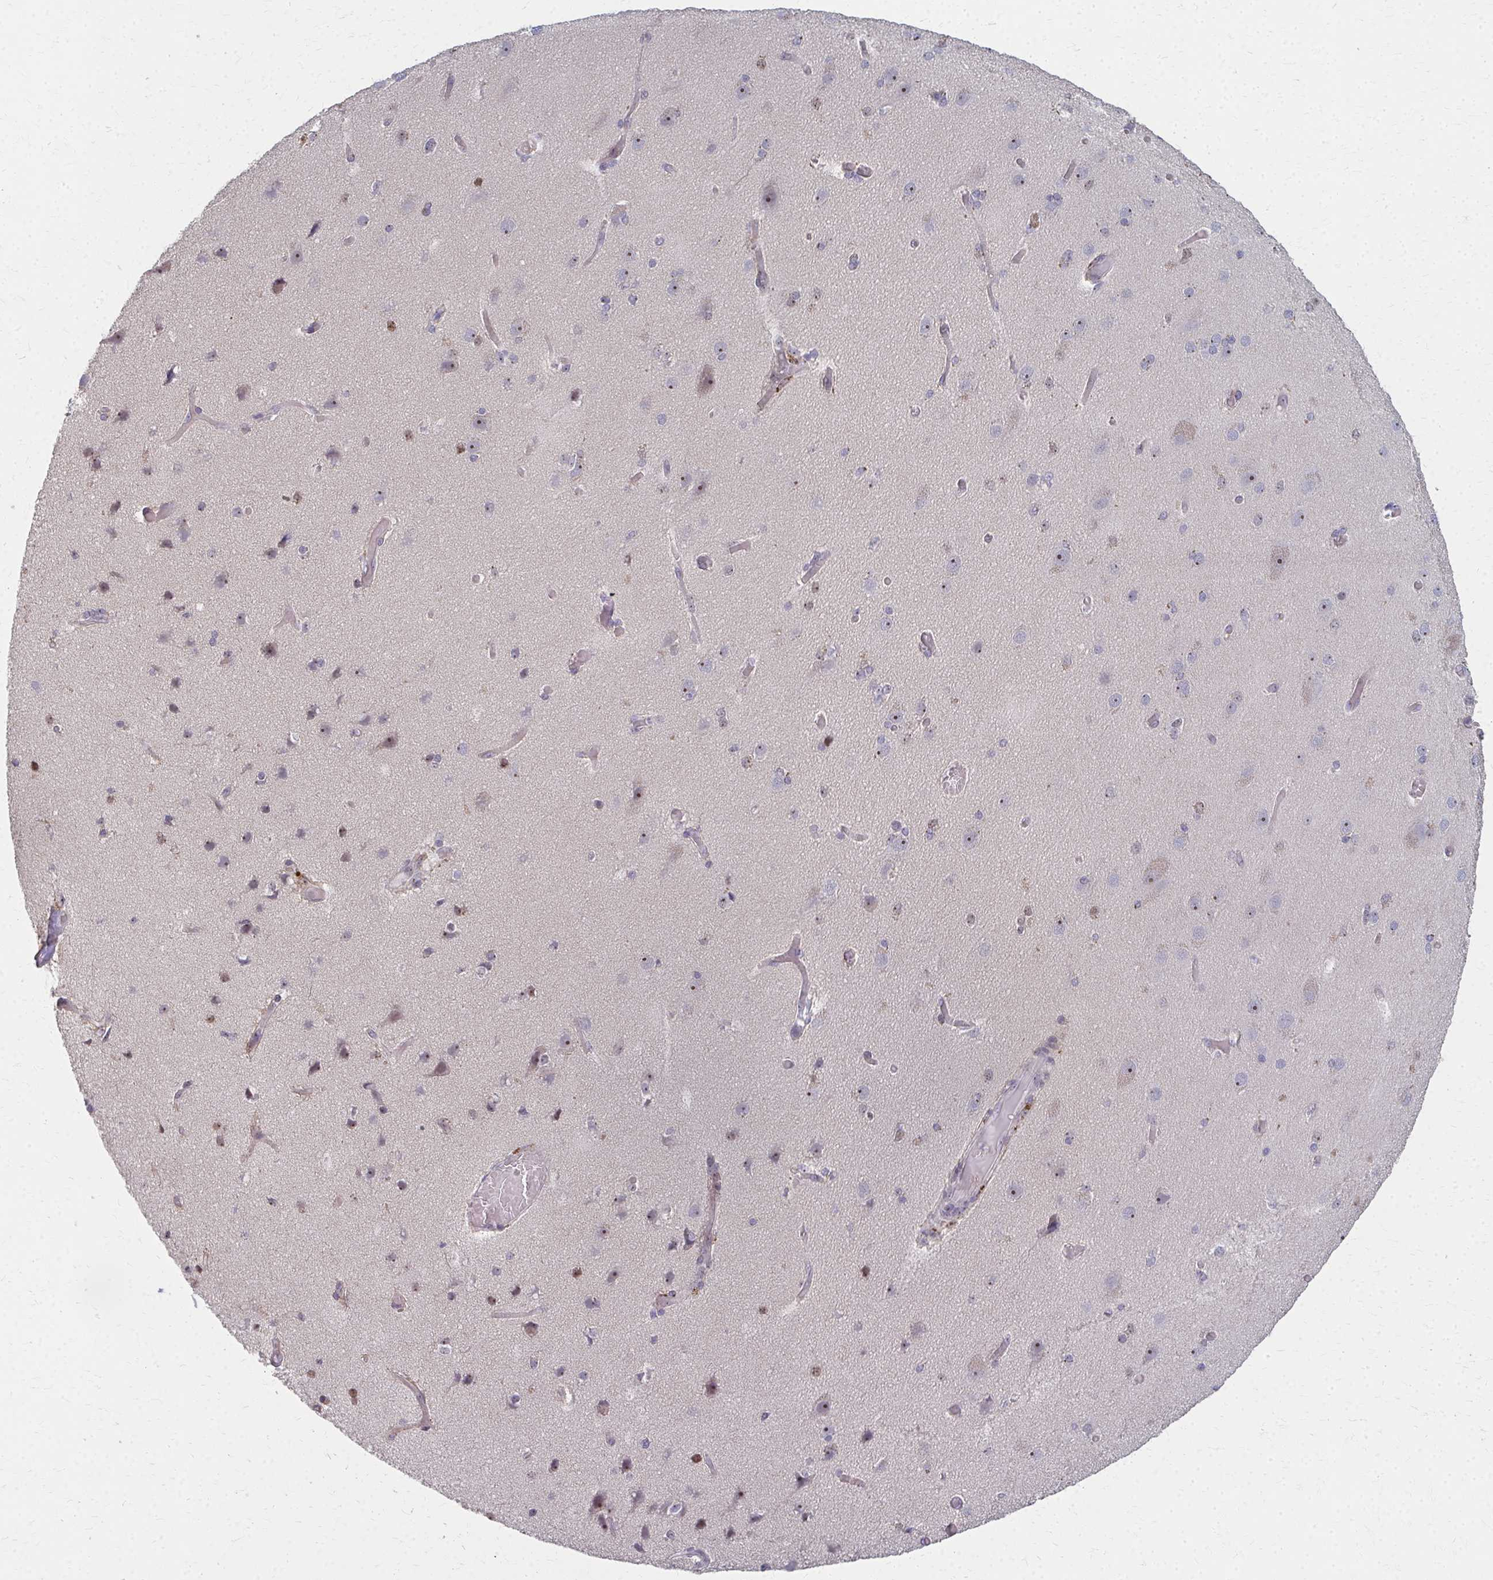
{"staining": {"intensity": "negative", "quantity": "none", "location": "none"}, "tissue": "cerebral cortex", "cell_type": "Endothelial cells", "image_type": "normal", "snomed": [{"axis": "morphology", "description": "Normal tissue, NOS"}, {"axis": "morphology", "description": "Glioma, malignant, High grade"}, {"axis": "topography", "description": "Cerebral cortex"}], "caption": "Immunohistochemical staining of benign cerebral cortex reveals no significant staining in endothelial cells. (IHC, brightfield microscopy, high magnification).", "gene": "NUDT16", "patient": {"sex": "male", "age": 71}}